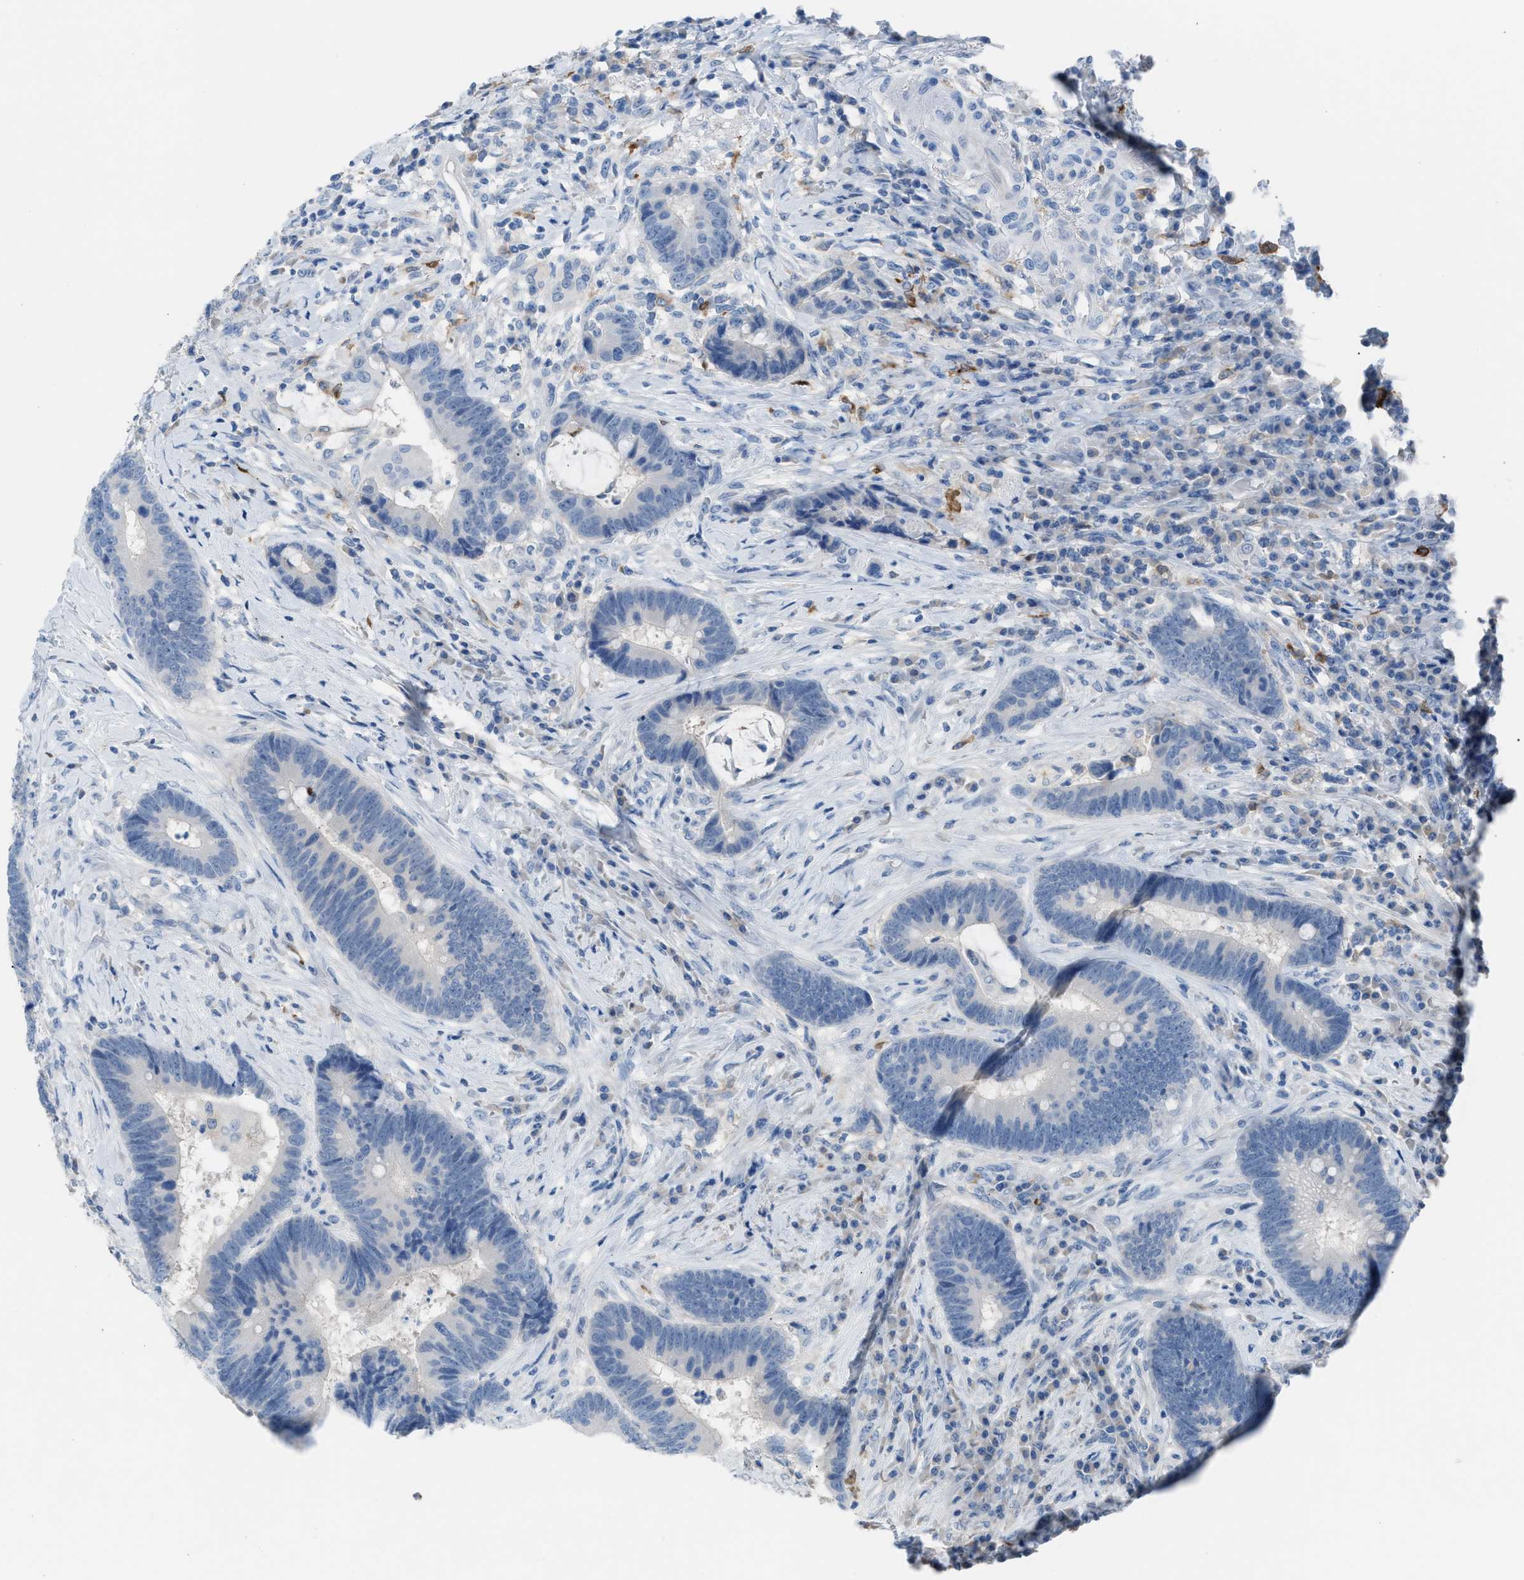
{"staining": {"intensity": "negative", "quantity": "none", "location": "none"}, "tissue": "colorectal cancer", "cell_type": "Tumor cells", "image_type": "cancer", "snomed": [{"axis": "morphology", "description": "Adenocarcinoma, NOS"}, {"axis": "topography", "description": "Rectum"}, {"axis": "topography", "description": "Anal"}], "caption": "High magnification brightfield microscopy of colorectal cancer stained with DAB (3,3'-diaminobenzidine) (brown) and counterstained with hematoxylin (blue): tumor cells show no significant staining.", "gene": "CLEC10A", "patient": {"sex": "female", "age": 89}}